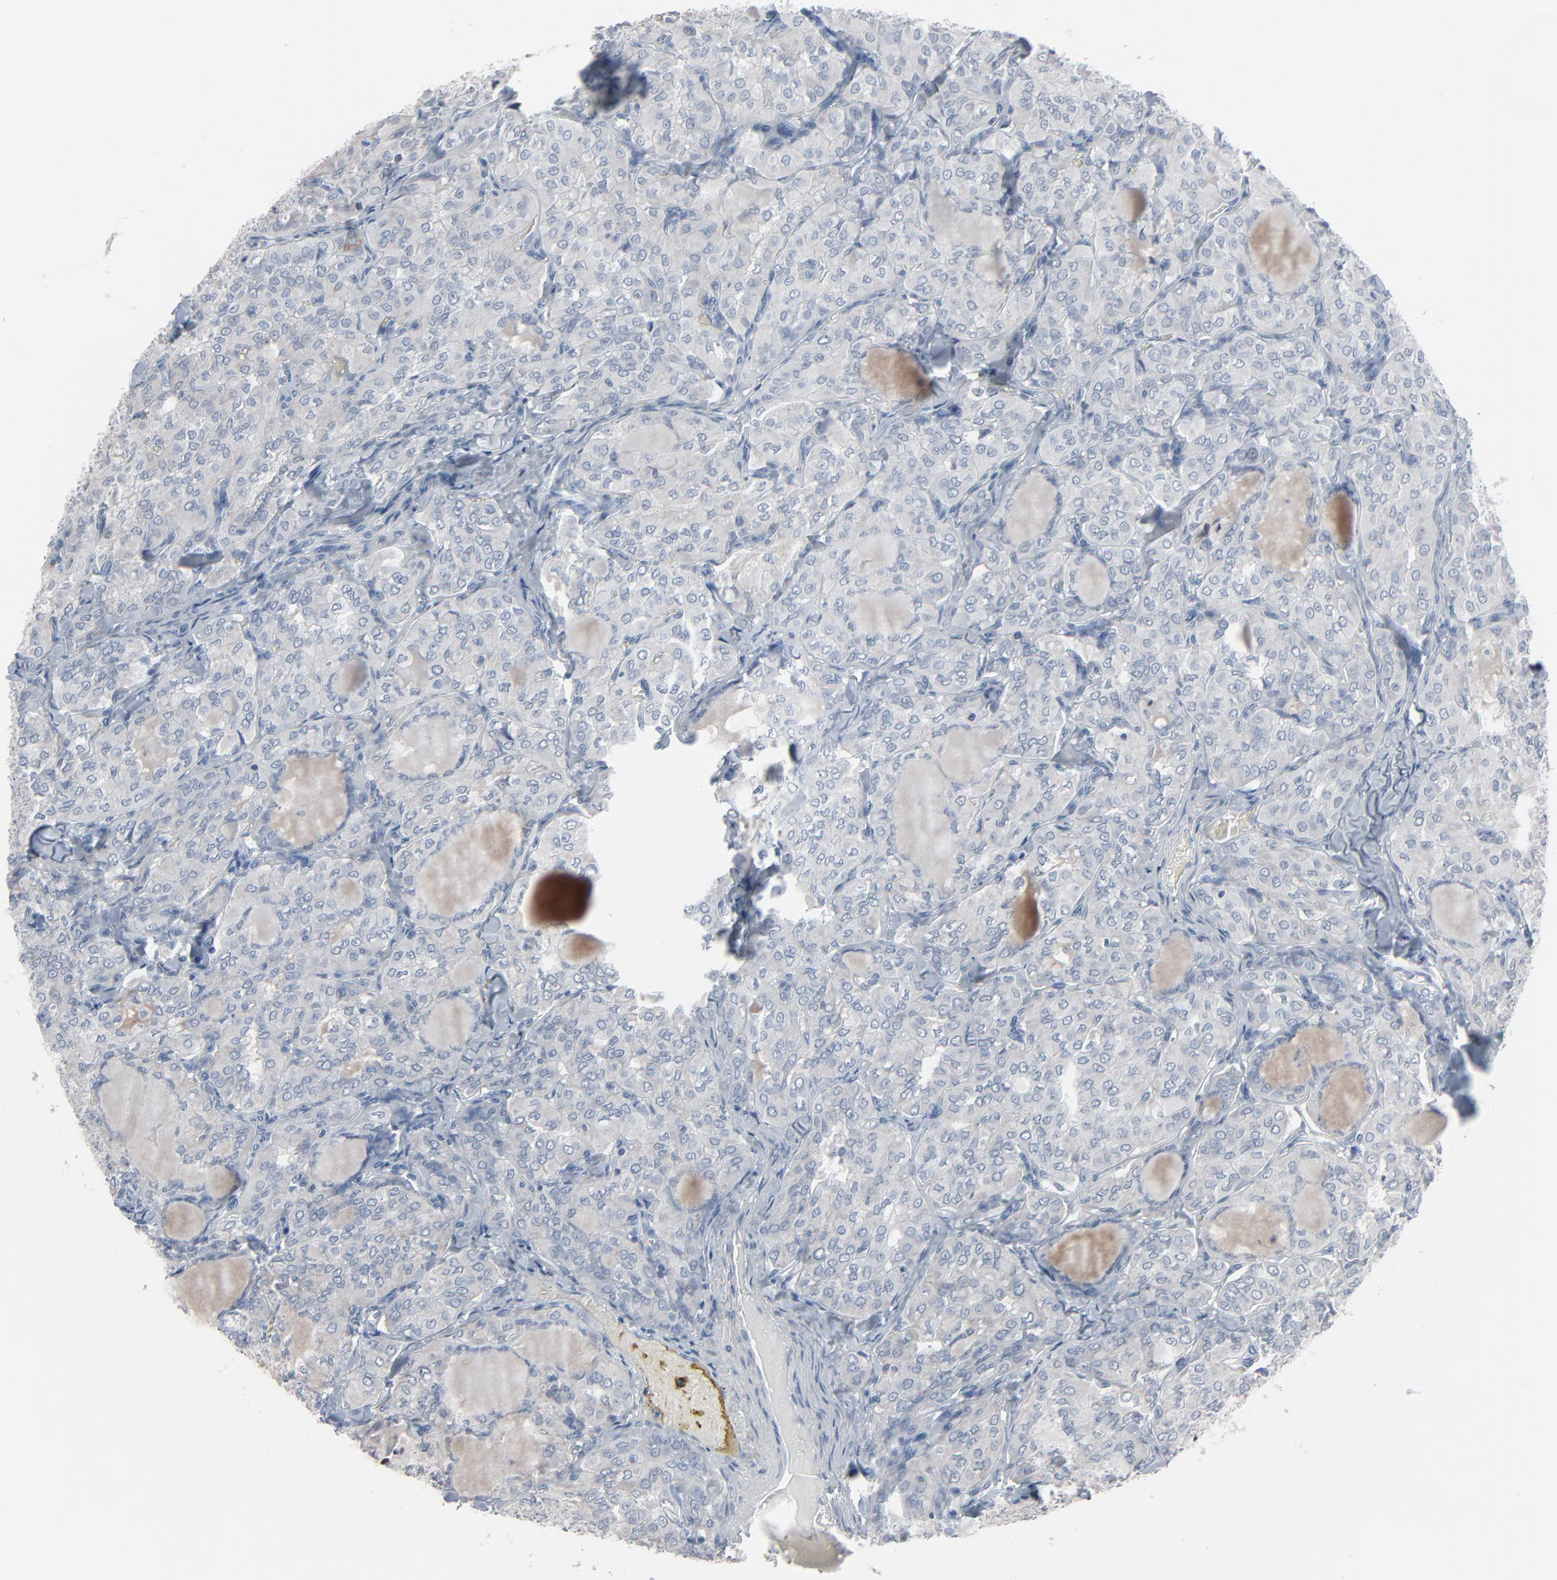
{"staining": {"intensity": "weak", "quantity": "<25%", "location": "cytoplasmic/membranous"}, "tissue": "thyroid cancer", "cell_type": "Tumor cells", "image_type": "cancer", "snomed": [{"axis": "morphology", "description": "Papillary adenocarcinoma, NOS"}, {"axis": "topography", "description": "Thyroid gland"}], "caption": "Tumor cells are negative for protein expression in human thyroid cancer (papillary adenocarcinoma). Nuclei are stained in blue.", "gene": "SAGE1", "patient": {"sex": "male", "age": 20}}